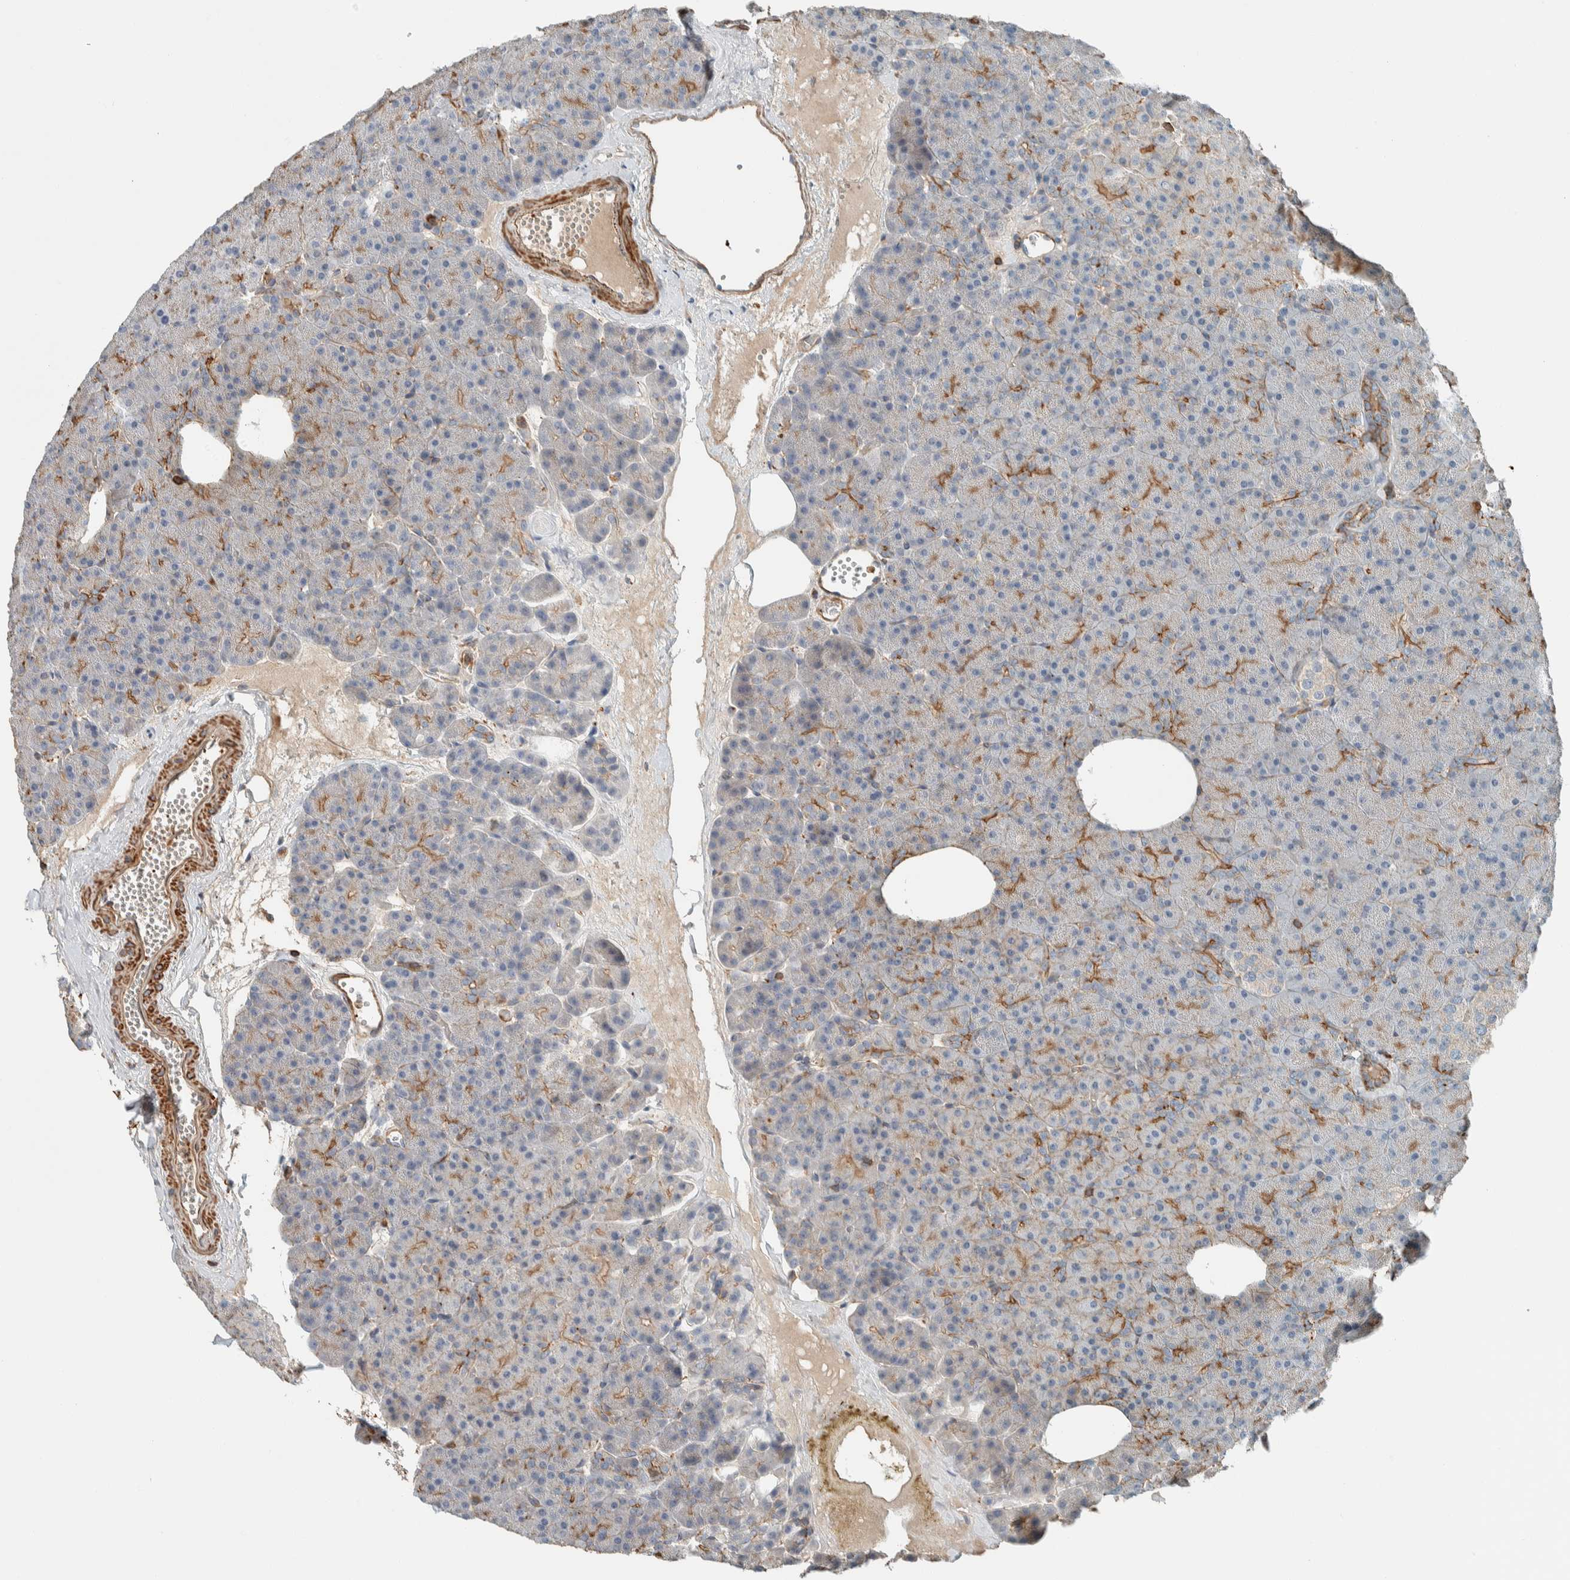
{"staining": {"intensity": "moderate", "quantity": "<25%", "location": "cytoplasmic/membranous"}, "tissue": "pancreas", "cell_type": "Exocrine glandular cells", "image_type": "normal", "snomed": [{"axis": "morphology", "description": "Normal tissue, NOS"}, {"axis": "morphology", "description": "Carcinoid, malignant, NOS"}, {"axis": "topography", "description": "Pancreas"}], "caption": "Moderate cytoplasmic/membranous staining is identified in approximately <25% of exocrine glandular cells in unremarkable pancreas. (DAB (3,3'-diaminobenzidine) IHC, brown staining for protein, blue staining for nuclei).", "gene": "CTBP2", "patient": {"sex": "female", "age": 35}}